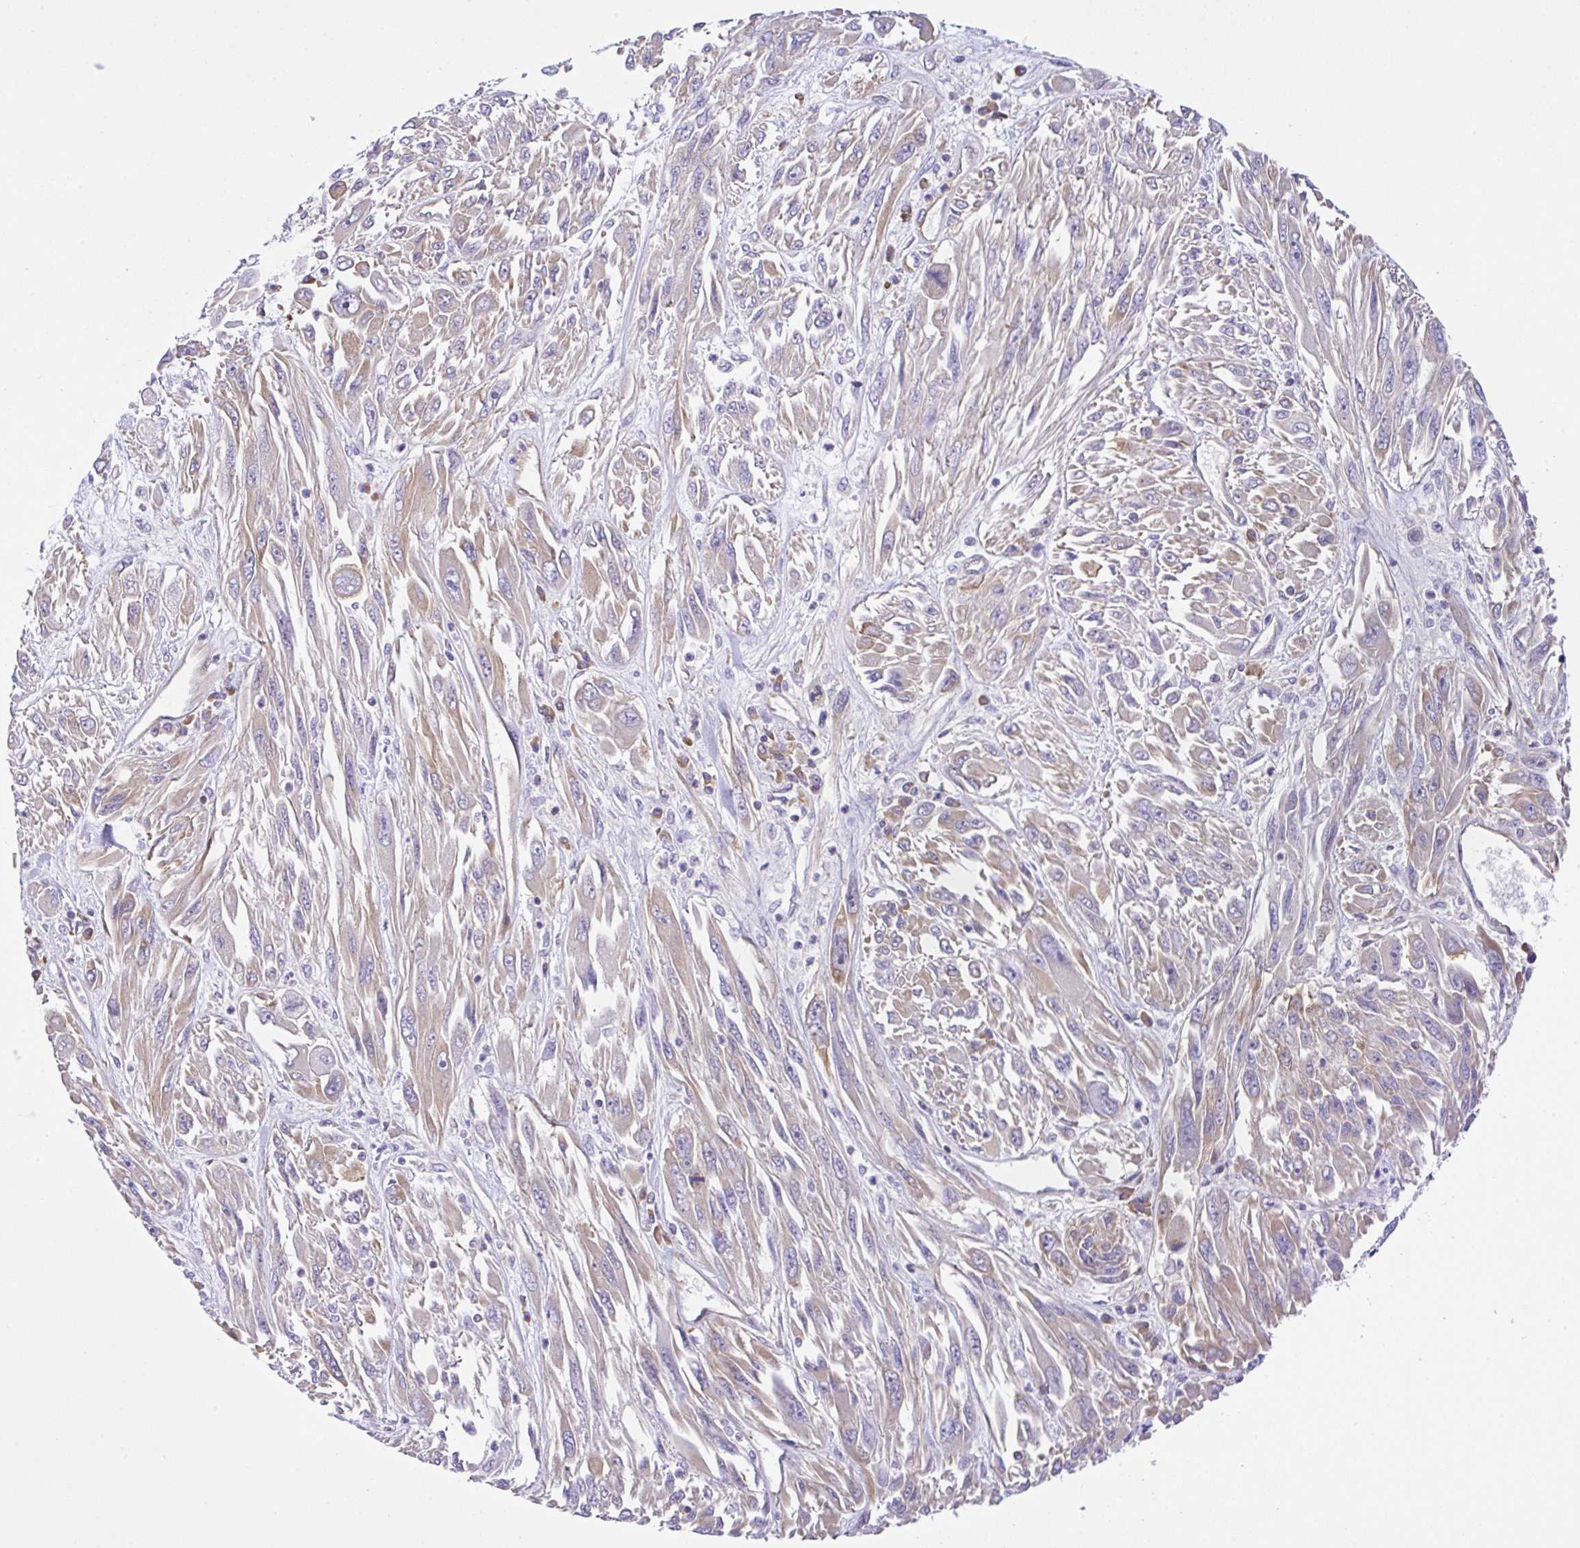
{"staining": {"intensity": "weak", "quantity": "25%-75%", "location": "cytoplasmic/membranous"}, "tissue": "melanoma", "cell_type": "Tumor cells", "image_type": "cancer", "snomed": [{"axis": "morphology", "description": "Malignant melanoma, NOS"}, {"axis": "topography", "description": "Skin"}], "caption": "Immunohistochemistry (IHC) image of malignant melanoma stained for a protein (brown), which reveals low levels of weak cytoplasmic/membranous staining in approximately 25%-75% of tumor cells.", "gene": "GFPT2", "patient": {"sex": "female", "age": 91}}